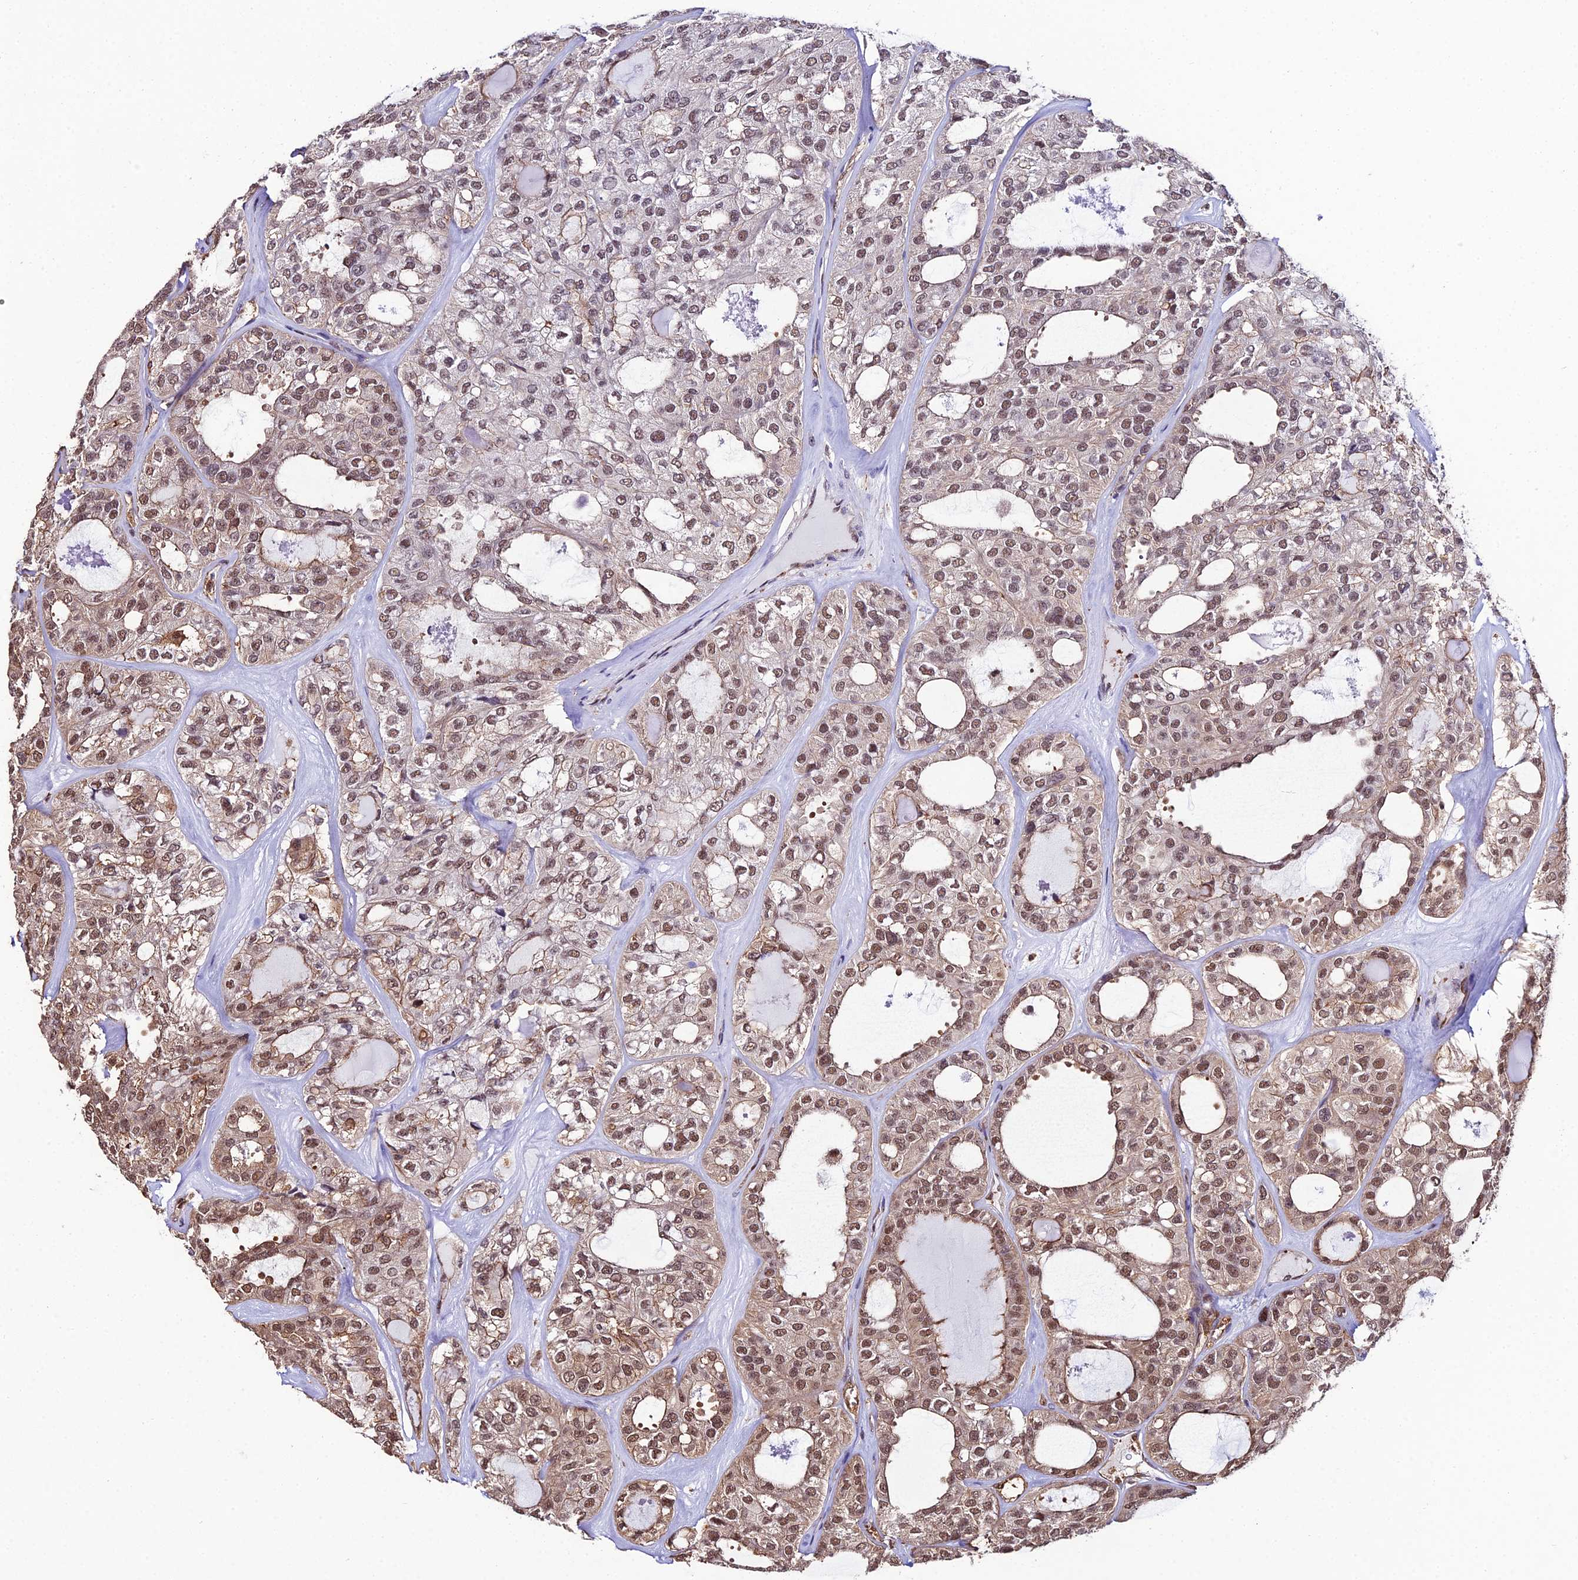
{"staining": {"intensity": "moderate", "quantity": ">75%", "location": "cytoplasmic/membranous,nuclear"}, "tissue": "thyroid cancer", "cell_type": "Tumor cells", "image_type": "cancer", "snomed": [{"axis": "morphology", "description": "Follicular adenoma carcinoma, NOS"}, {"axis": "topography", "description": "Thyroid gland"}], "caption": "About >75% of tumor cells in human thyroid cancer (follicular adenoma carcinoma) reveal moderate cytoplasmic/membranous and nuclear protein expression as visualized by brown immunohistochemical staining.", "gene": "PPP4C", "patient": {"sex": "male", "age": 75}}